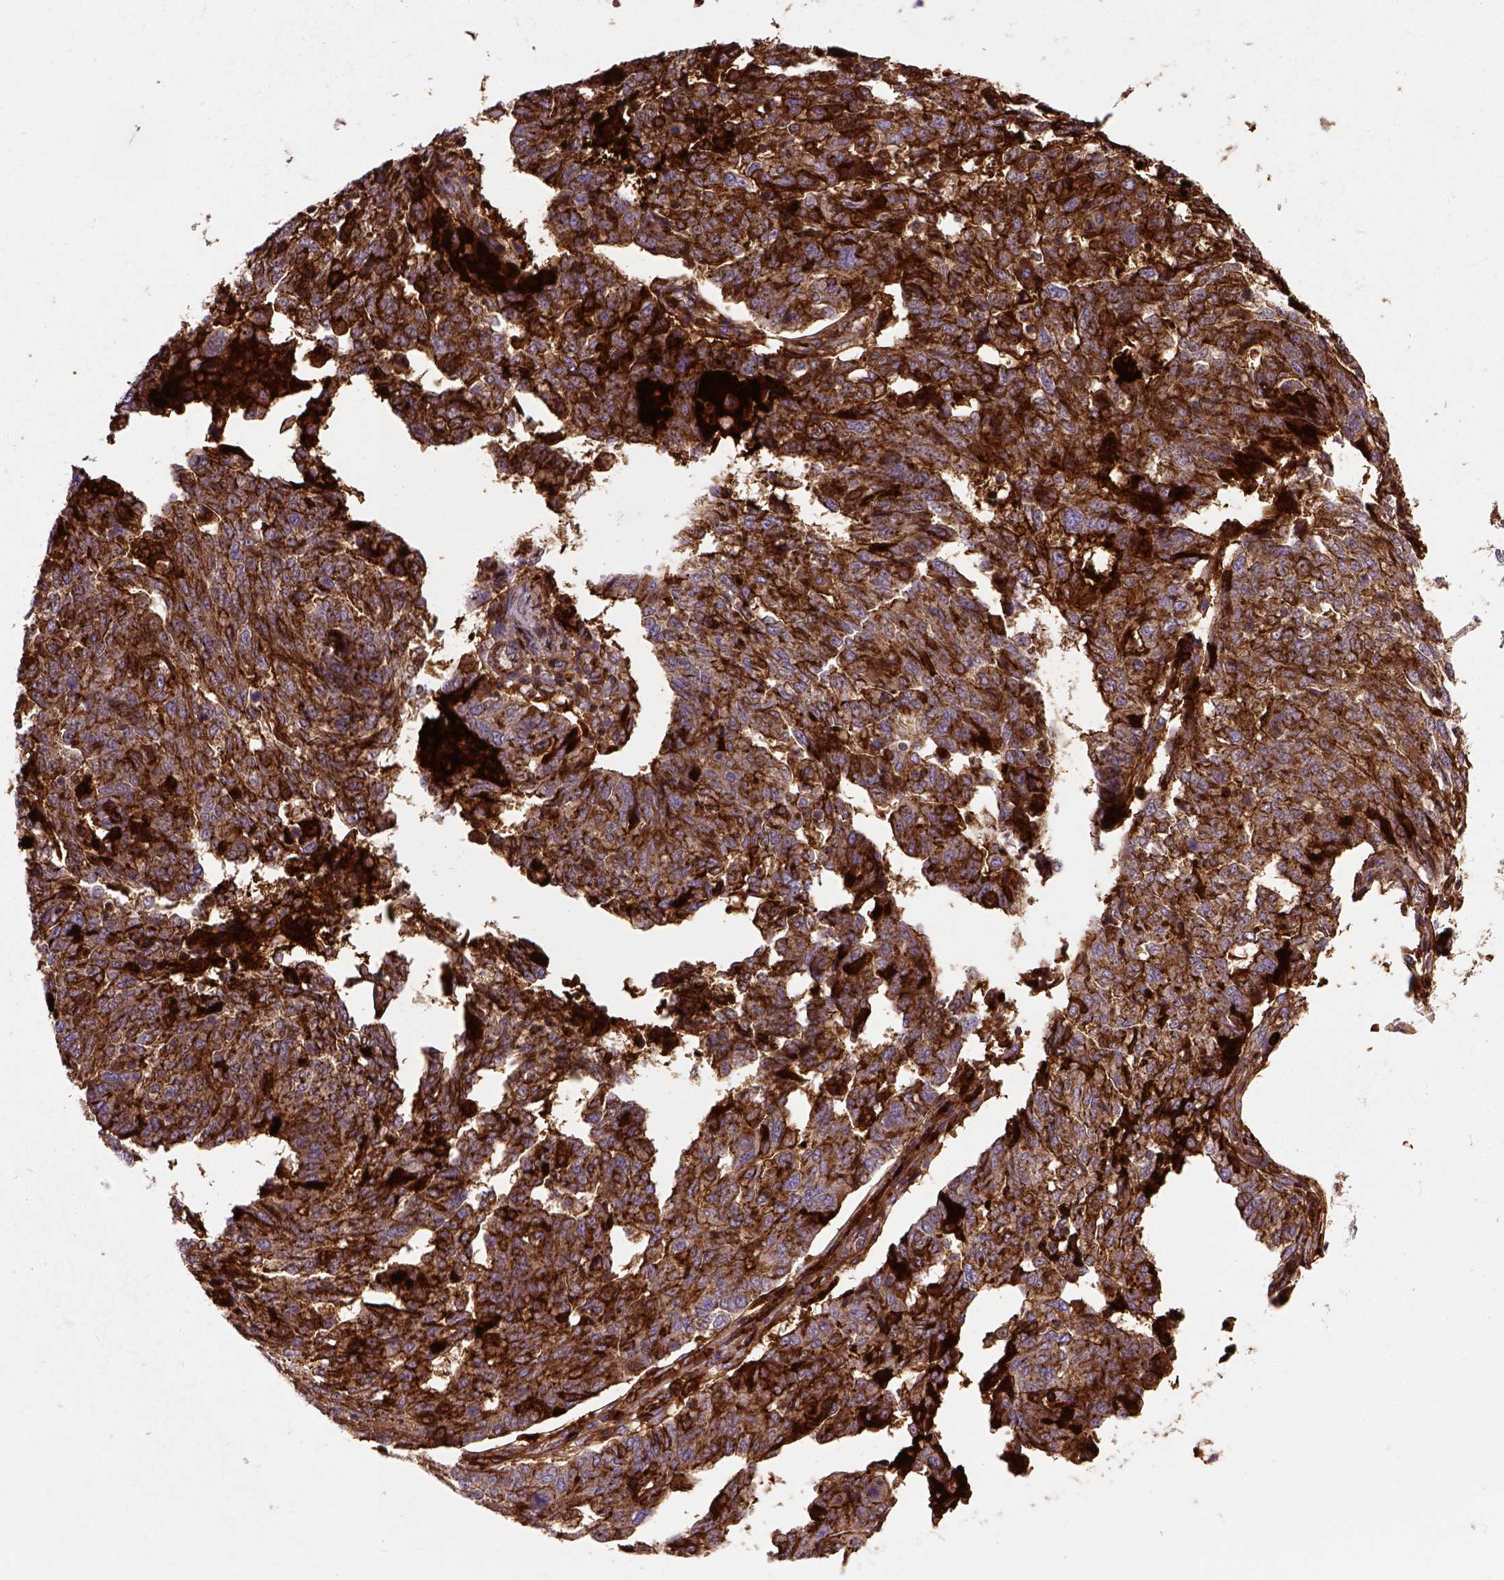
{"staining": {"intensity": "strong", "quantity": ">75%", "location": "cytoplasmic/membranous"}, "tissue": "ovarian cancer", "cell_type": "Tumor cells", "image_type": "cancer", "snomed": [{"axis": "morphology", "description": "Cystadenocarcinoma, serous, NOS"}, {"axis": "topography", "description": "Ovary"}], "caption": "DAB immunohistochemical staining of ovarian serous cystadenocarcinoma reveals strong cytoplasmic/membranous protein staining in approximately >75% of tumor cells.", "gene": "CDH1", "patient": {"sex": "female", "age": 67}}